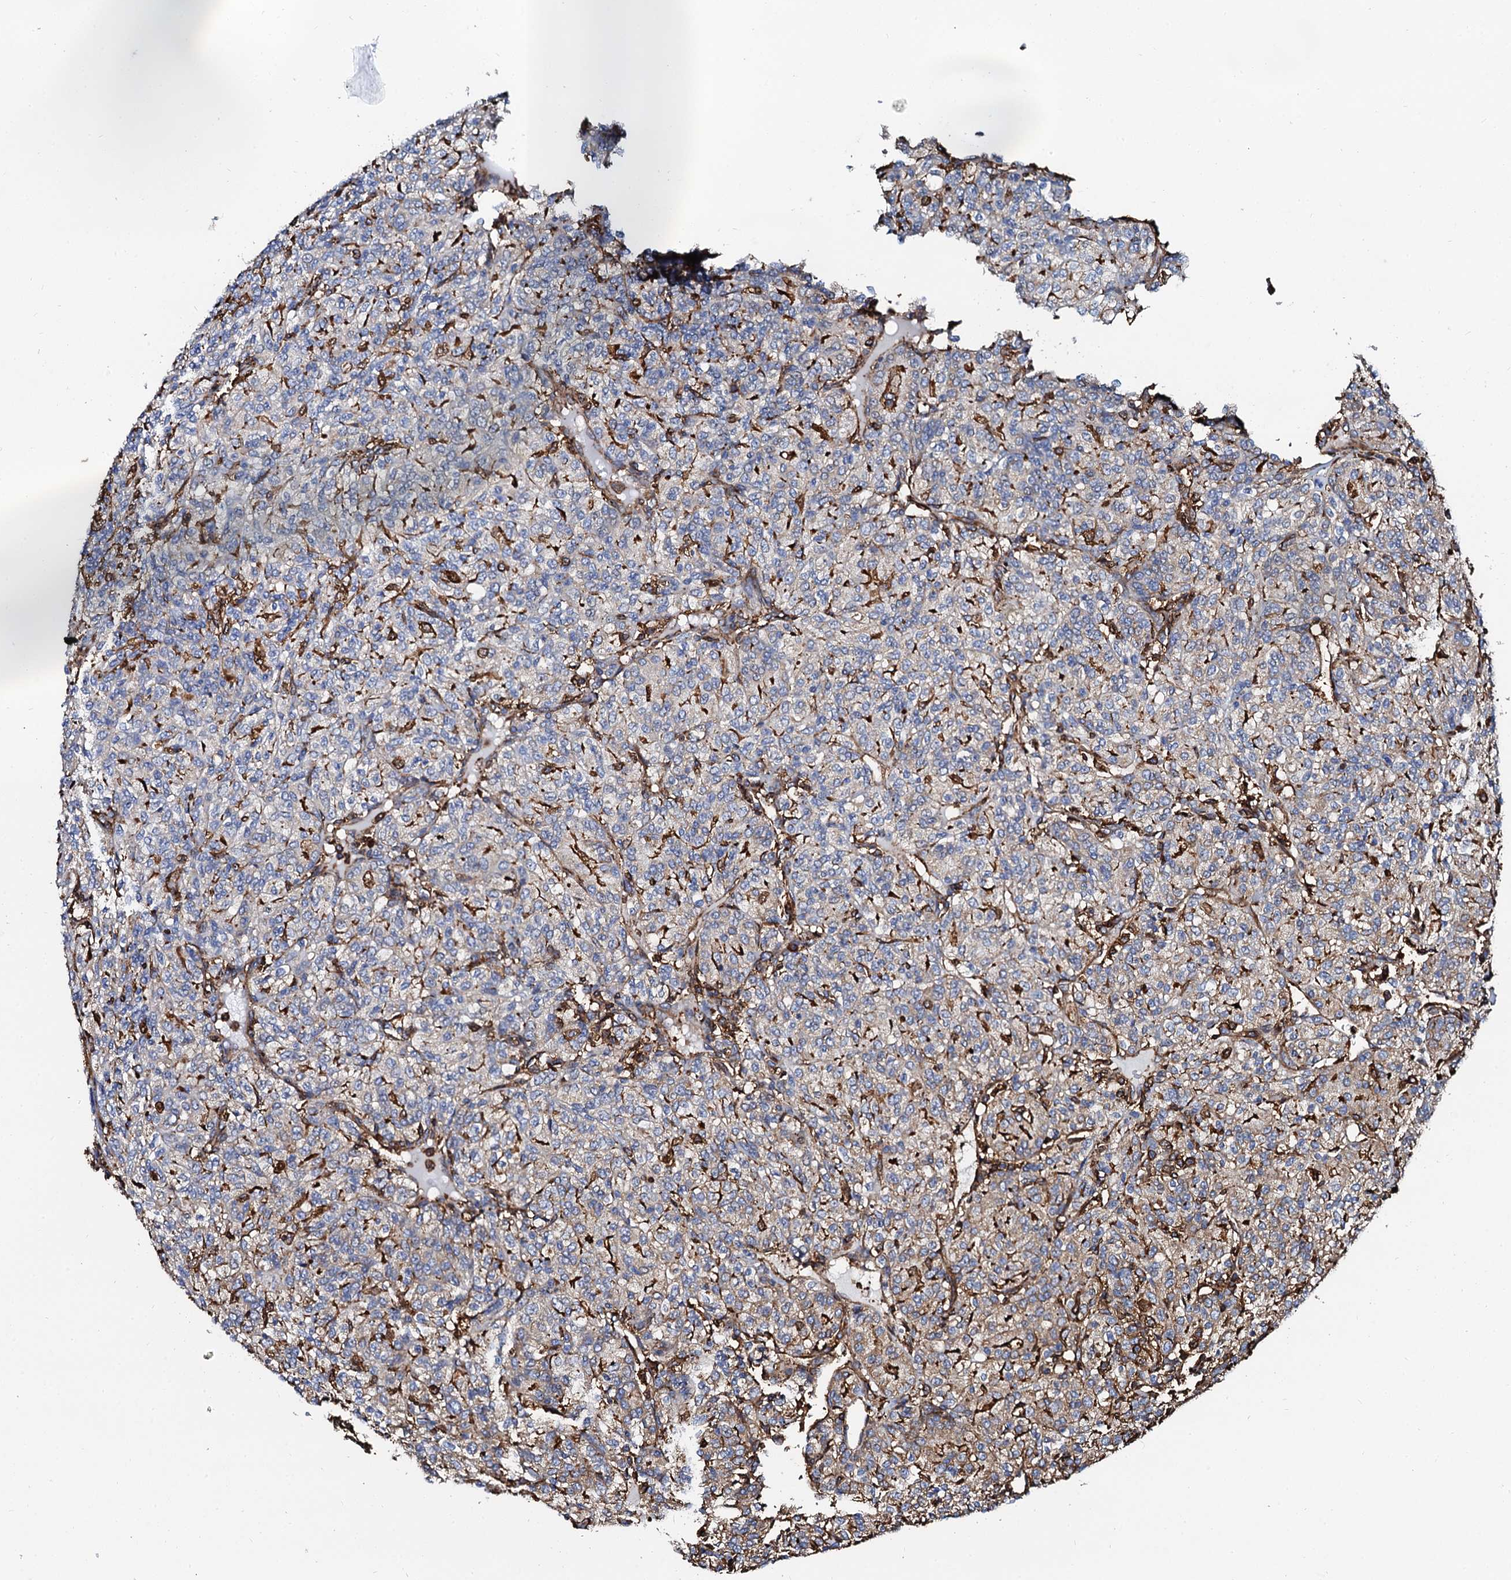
{"staining": {"intensity": "weak", "quantity": "25%-75%", "location": "cytoplasmic/membranous"}, "tissue": "renal cancer", "cell_type": "Tumor cells", "image_type": "cancer", "snomed": [{"axis": "morphology", "description": "Adenocarcinoma, NOS"}, {"axis": "topography", "description": "Kidney"}], "caption": "Tumor cells show weak cytoplasmic/membranous staining in approximately 25%-75% of cells in adenocarcinoma (renal).", "gene": "INTS10", "patient": {"sex": "male", "age": 77}}